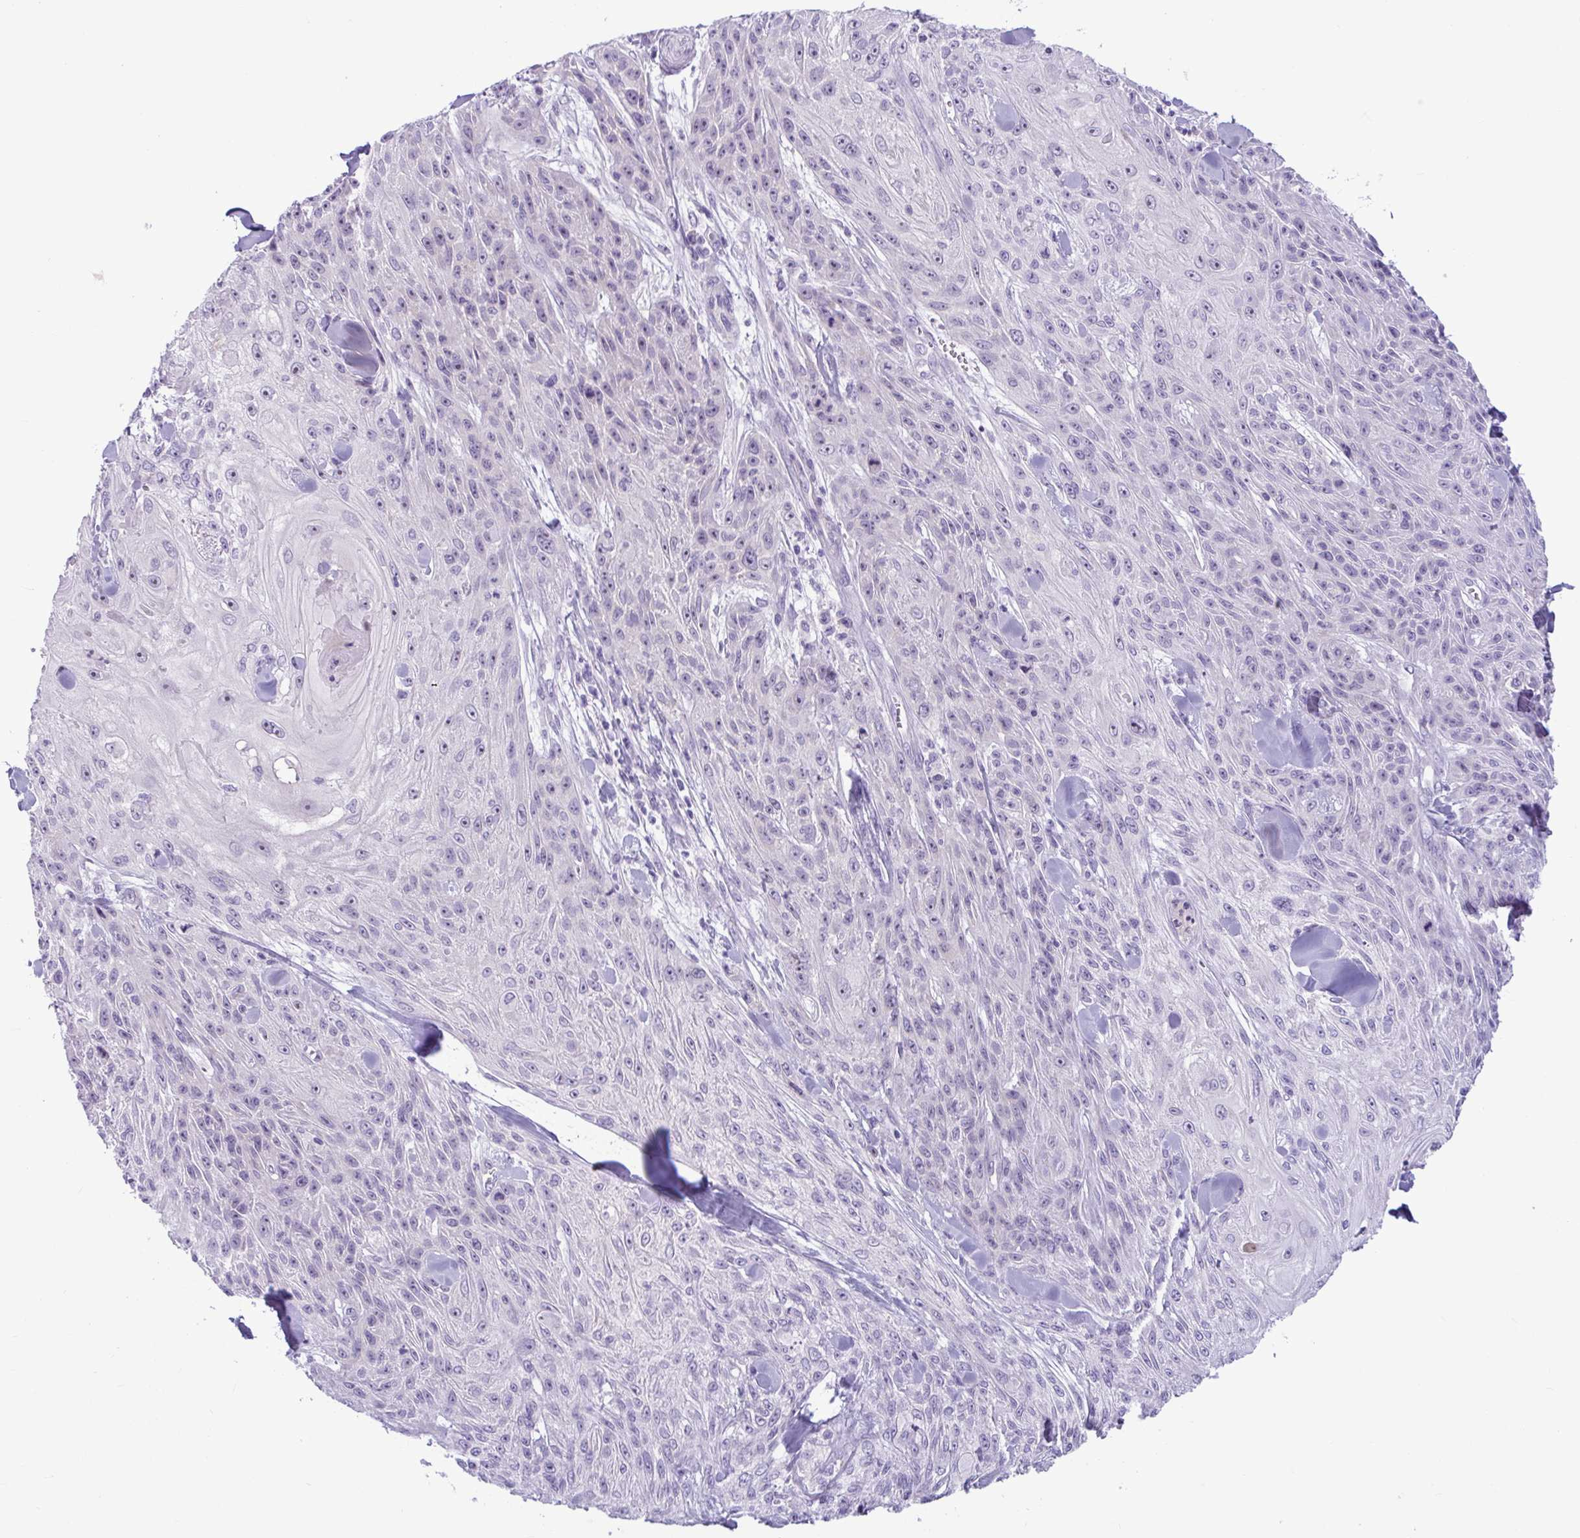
{"staining": {"intensity": "negative", "quantity": "none", "location": "none"}, "tissue": "skin cancer", "cell_type": "Tumor cells", "image_type": "cancer", "snomed": [{"axis": "morphology", "description": "Squamous cell carcinoma, NOS"}, {"axis": "topography", "description": "Skin"}], "caption": "This is an immunohistochemistry (IHC) histopathology image of skin squamous cell carcinoma. There is no staining in tumor cells.", "gene": "WNT9B", "patient": {"sex": "male", "age": 88}}